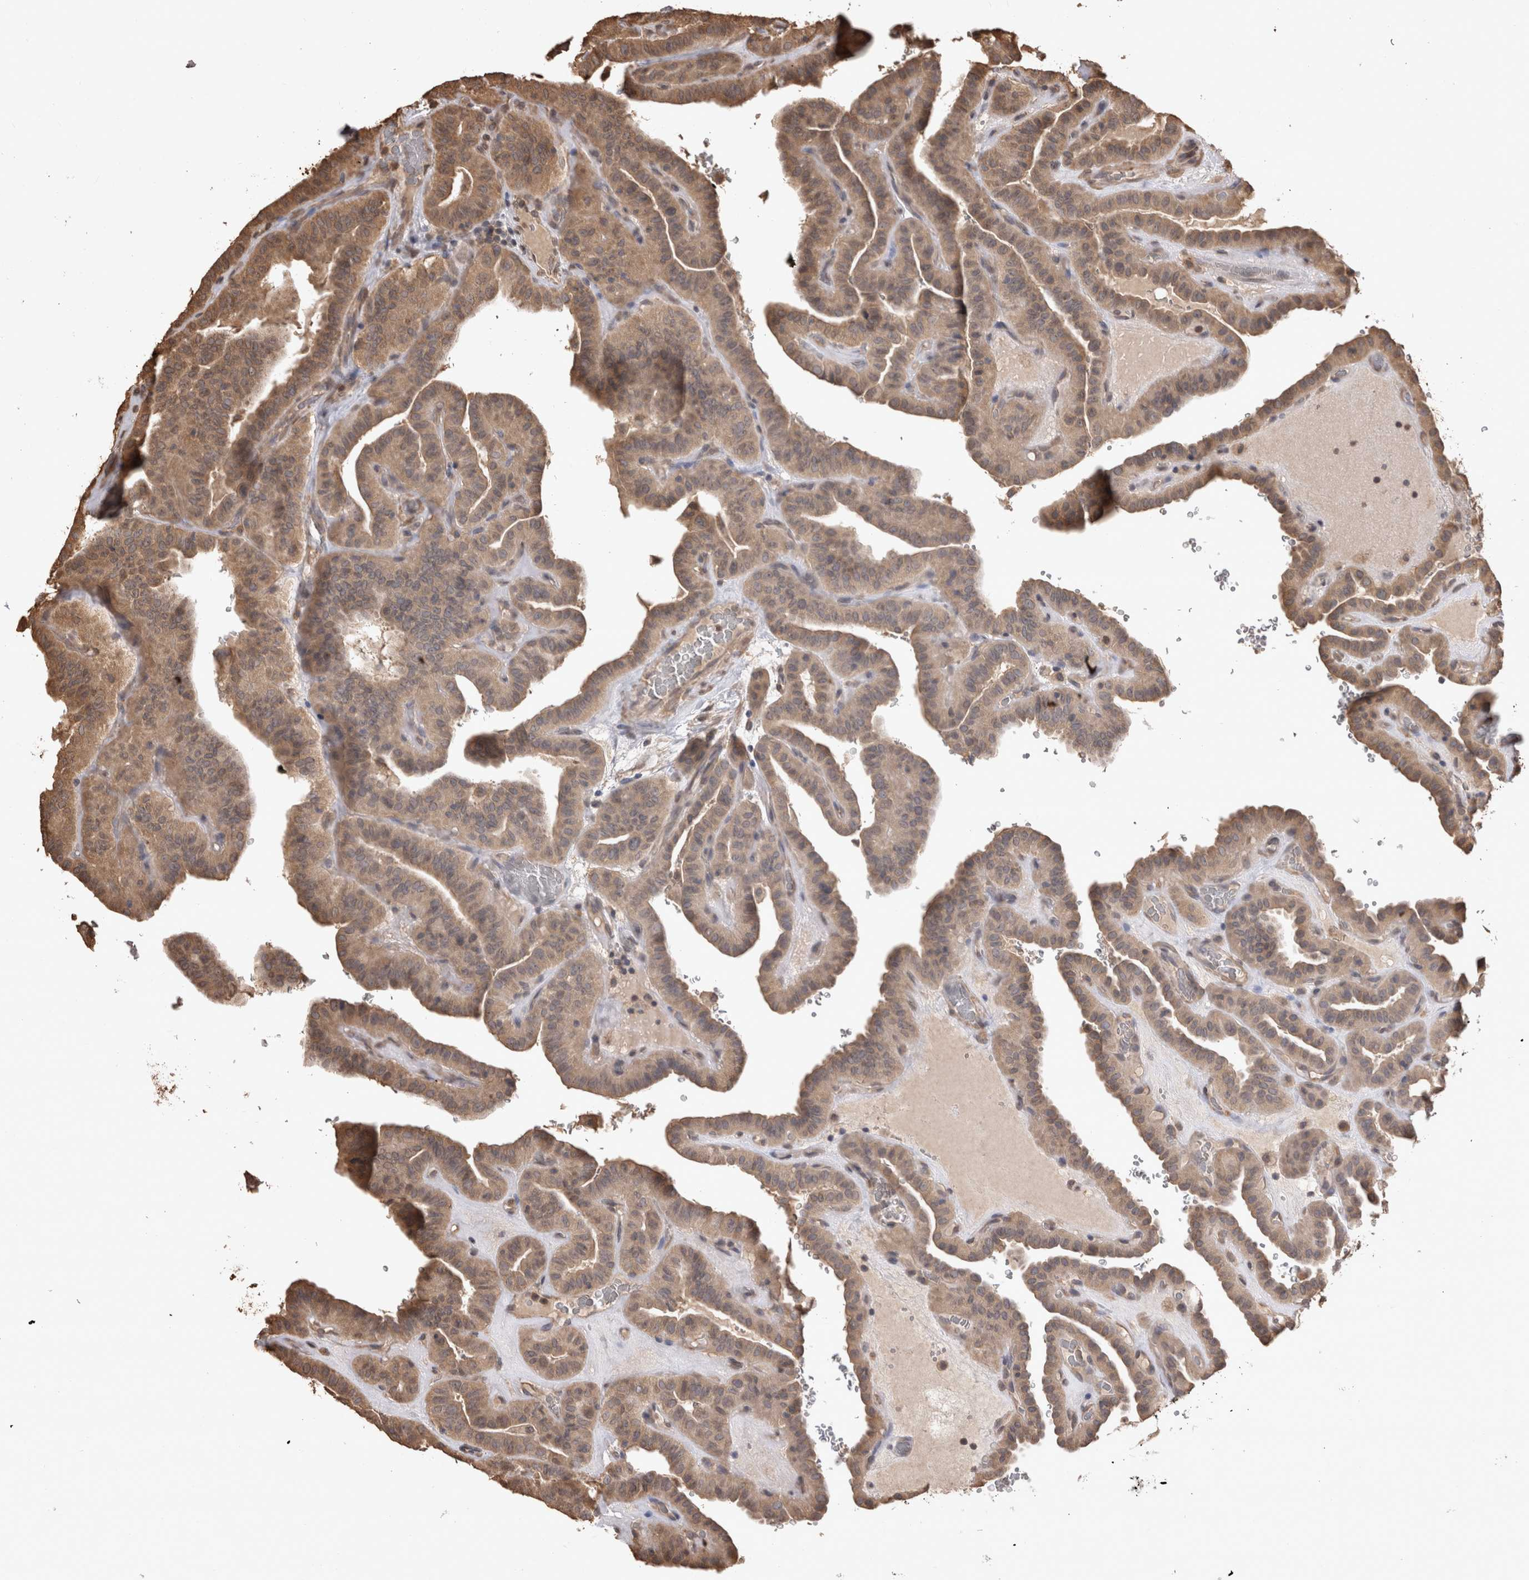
{"staining": {"intensity": "moderate", "quantity": ">75%", "location": "cytoplasmic/membranous"}, "tissue": "thyroid cancer", "cell_type": "Tumor cells", "image_type": "cancer", "snomed": [{"axis": "morphology", "description": "Papillary adenocarcinoma, NOS"}, {"axis": "topography", "description": "Thyroid gland"}], "caption": "Immunohistochemistry micrograph of neoplastic tissue: human thyroid cancer (papillary adenocarcinoma) stained using immunohistochemistry reveals medium levels of moderate protein expression localized specifically in the cytoplasmic/membranous of tumor cells, appearing as a cytoplasmic/membranous brown color.", "gene": "SOCS5", "patient": {"sex": "male", "age": 77}}